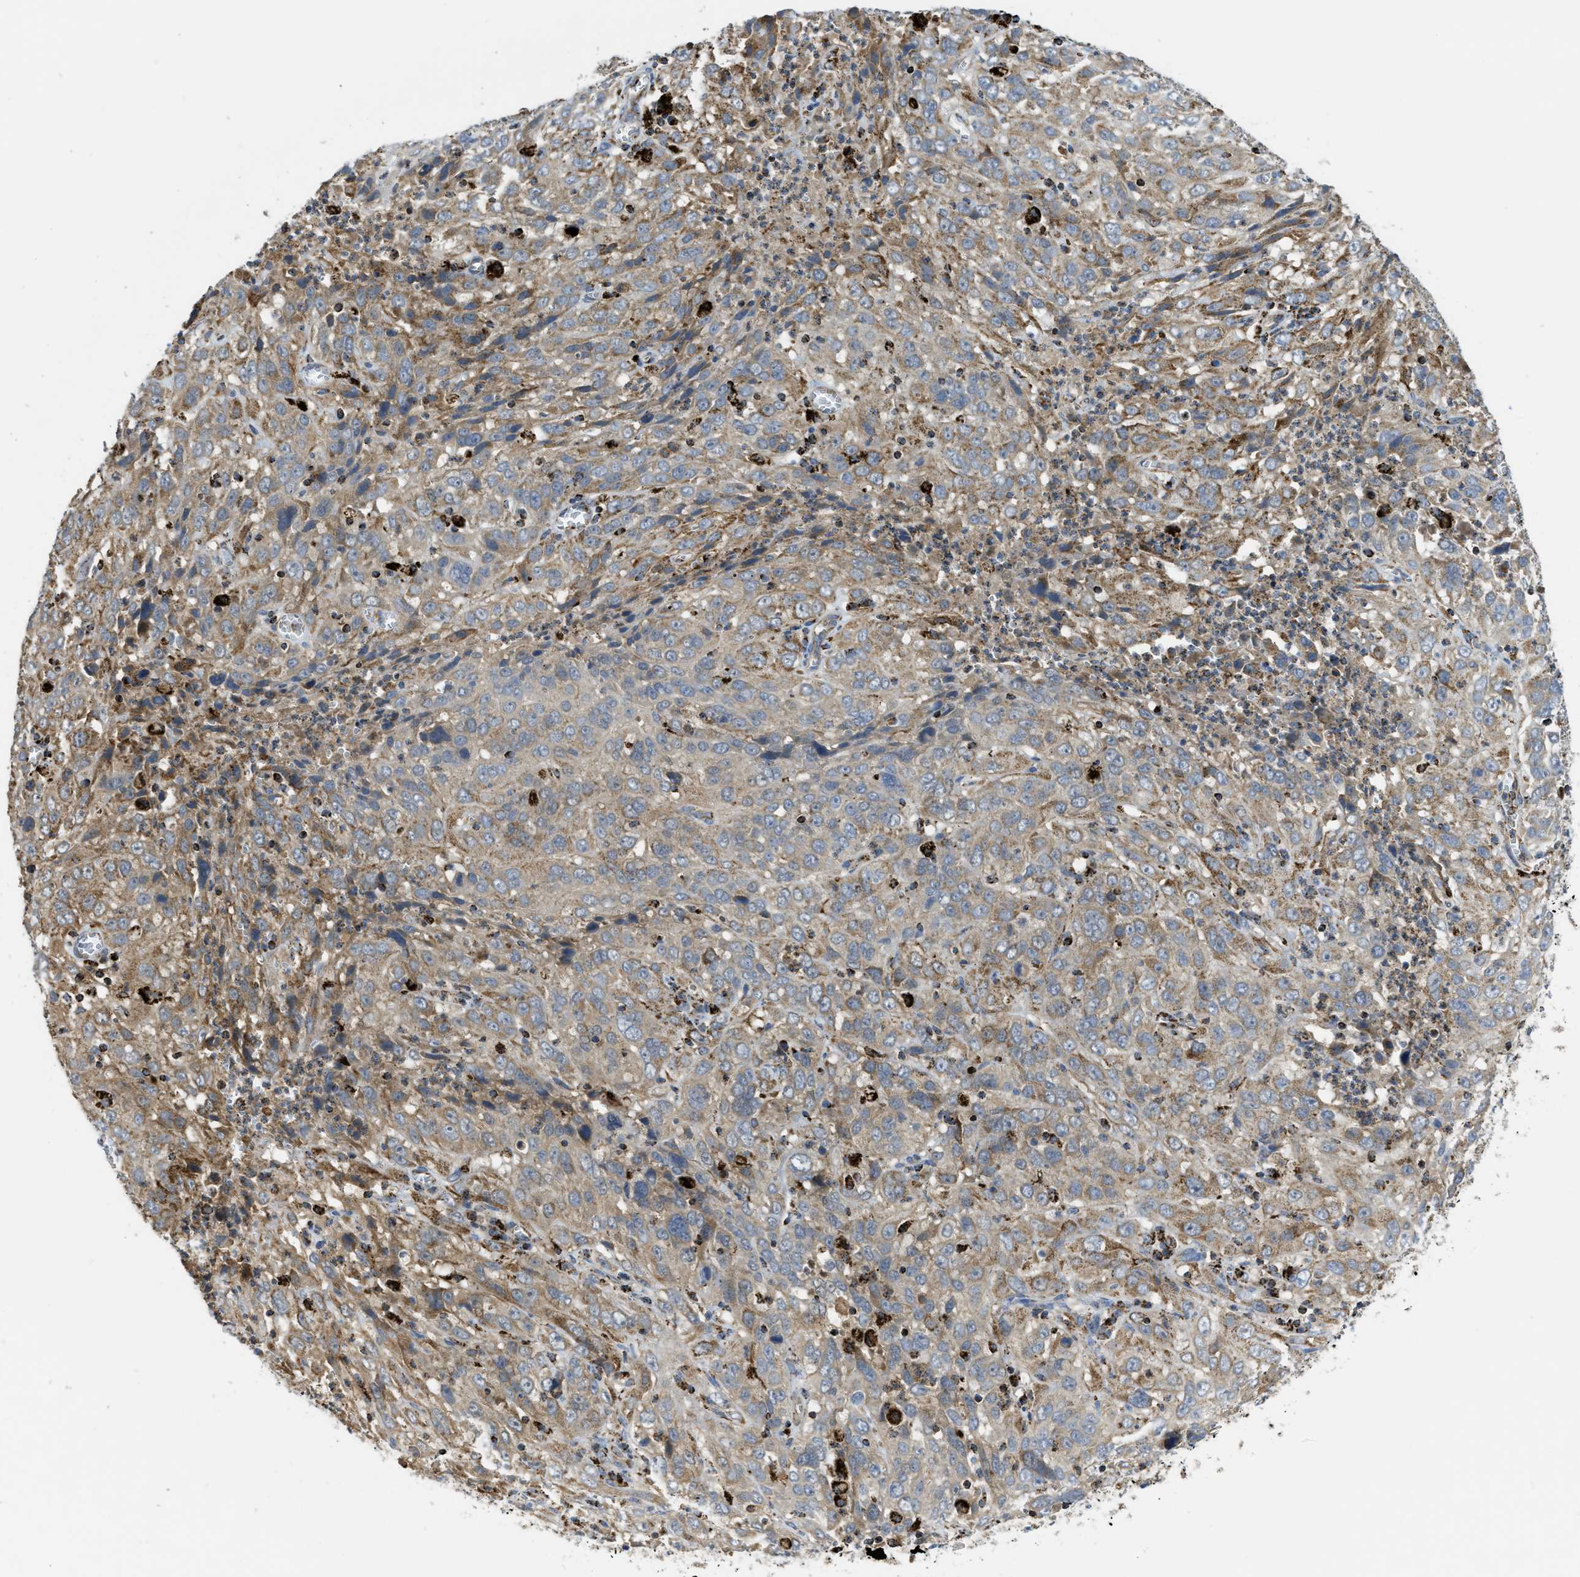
{"staining": {"intensity": "moderate", "quantity": ">75%", "location": "cytoplasmic/membranous"}, "tissue": "cervical cancer", "cell_type": "Tumor cells", "image_type": "cancer", "snomed": [{"axis": "morphology", "description": "Squamous cell carcinoma, NOS"}, {"axis": "topography", "description": "Cervix"}], "caption": "Immunohistochemical staining of cervical cancer displays medium levels of moderate cytoplasmic/membranous positivity in approximately >75% of tumor cells.", "gene": "SQOR", "patient": {"sex": "female", "age": 32}}